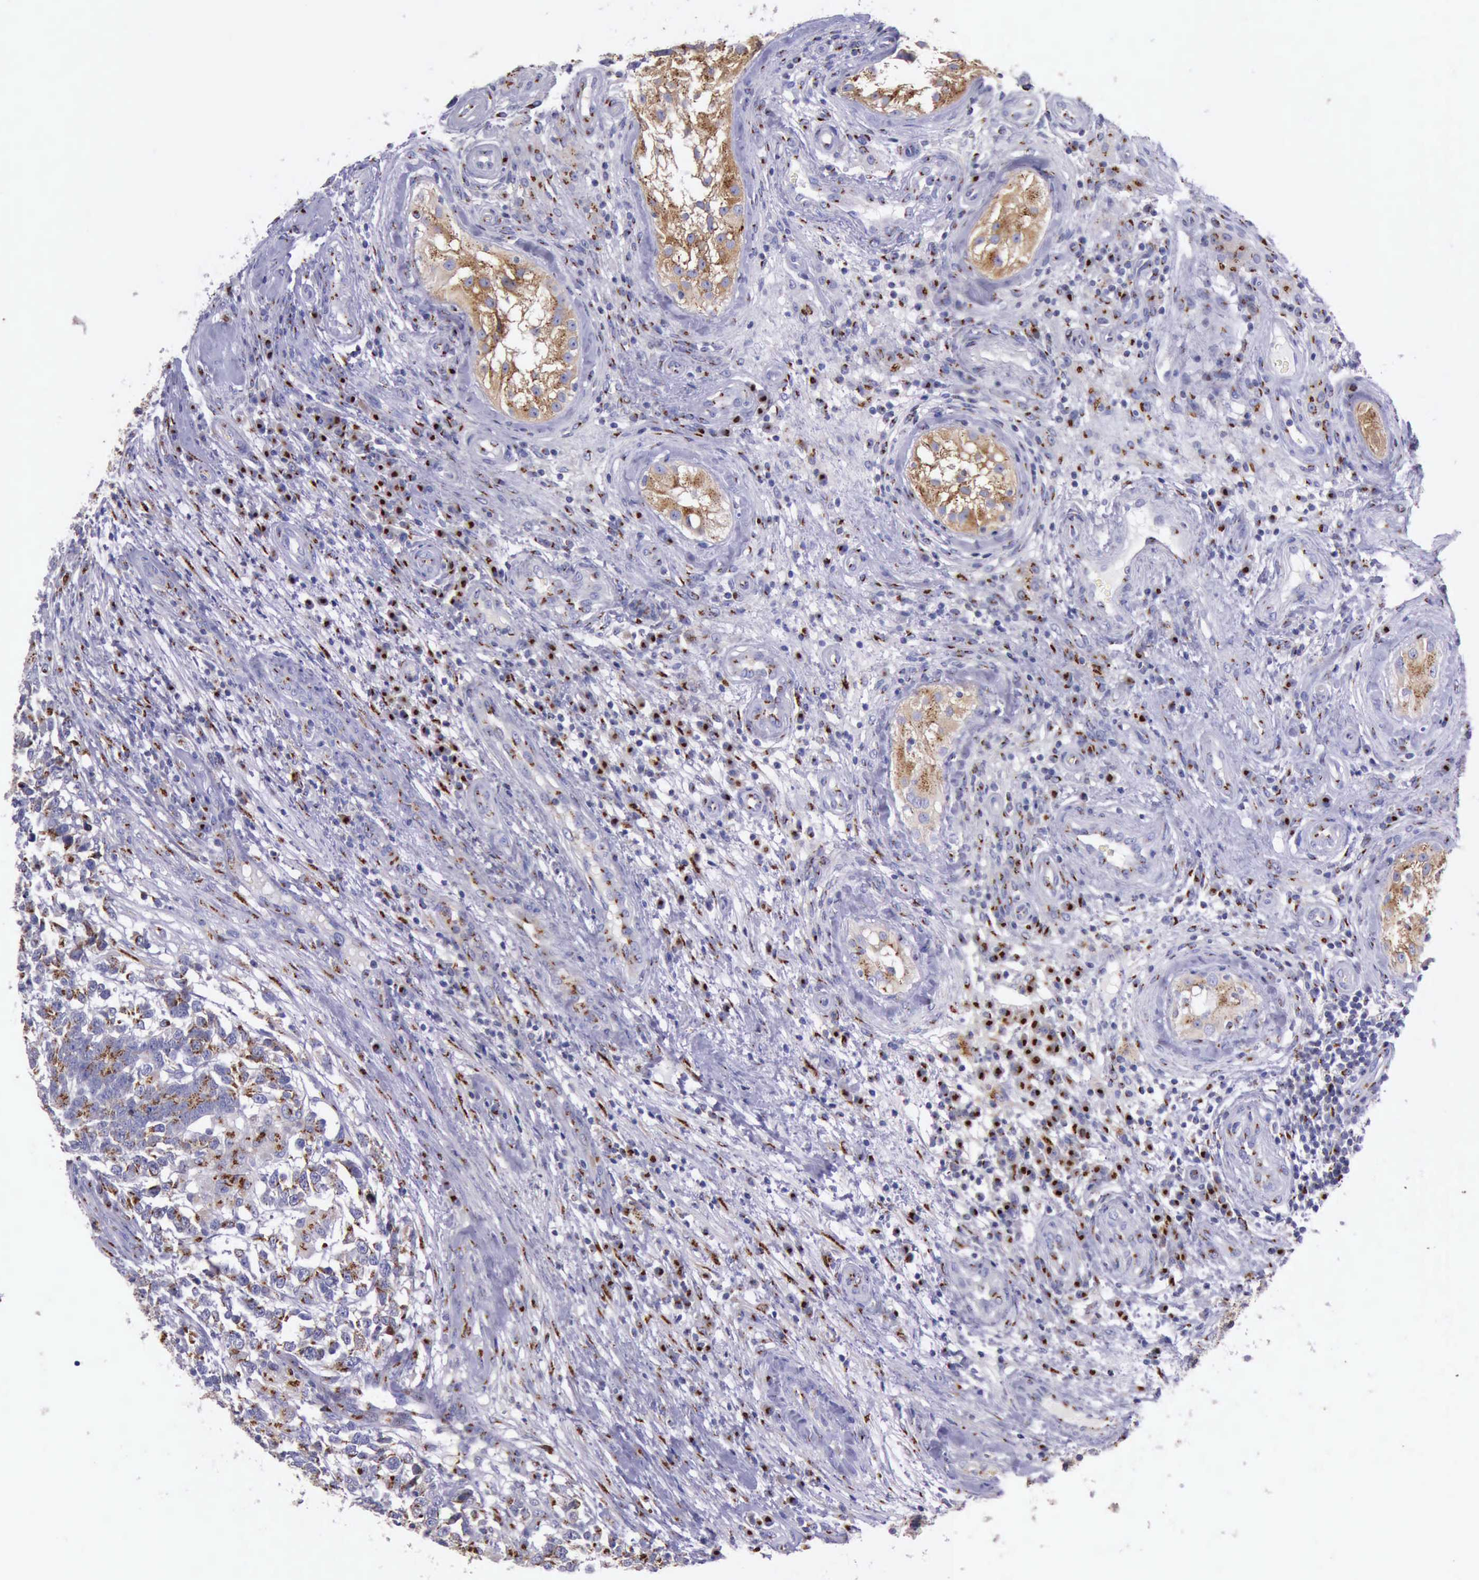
{"staining": {"intensity": "strong", "quantity": ">75%", "location": "cytoplasmic/membranous"}, "tissue": "testis cancer", "cell_type": "Tumor cells", "image_type": "cancer", "snomed": [{"axis": "morphology", "description": "Carcinoma, Embryonal, NOS"}, {"axis": "topography", "description": "Testis"}], "caption": "Testis cancer (embryonal carcinoma) was stained to show a protein in brown. There is high levels of strong cytoplasmic/membranous positivity in about >75% of tumor cells.", "gene": "GOLGA5", "patient": {"sex": "male", "age": 26}}